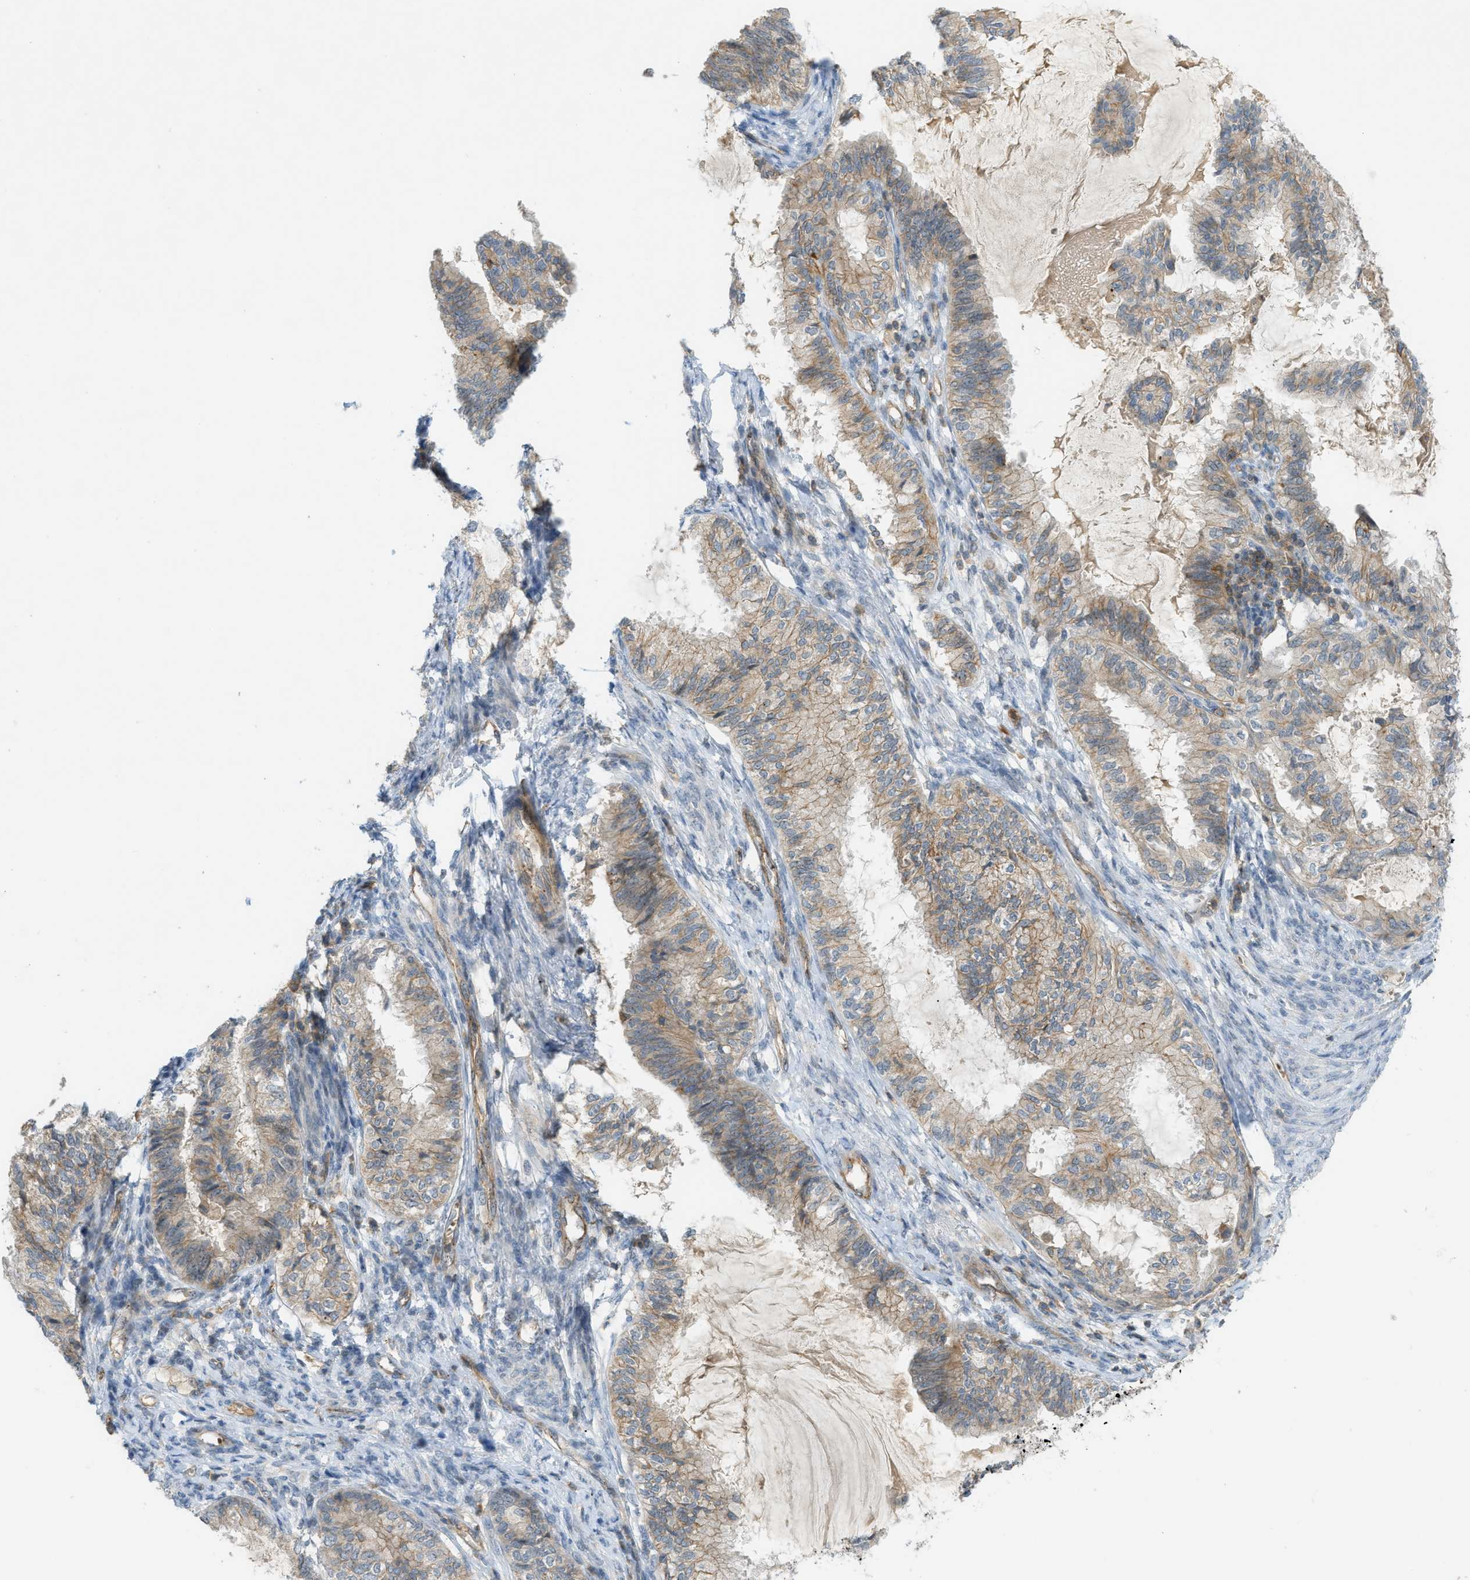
{"staining": {"intensity": "weak", "quantity": ">75%", "location": "cytoplasmic/membranous"}, "tissue": "cervical cancer", "cell_type": "Tumor cells", "image_type": "cancer", "snomed": [{"axis": "morphology", "description": "Normal tissue, NOS"}, {"axis": "morphology", "description": "Adenocarcinoma, NOS"}, {"axis": "topography", "description": "Cervix"}, {"axis": "topography", "description": "Endometrium"}], "caption": "Cervical cancer (adenocarcinoma) was stained to show a protein in brown. There is low levels of weak cytoplasmic/membranous positivity in approximately >75% of tumor cells.", "gene": "GRK6", "patient": {"sex": "female", "age": 86}}